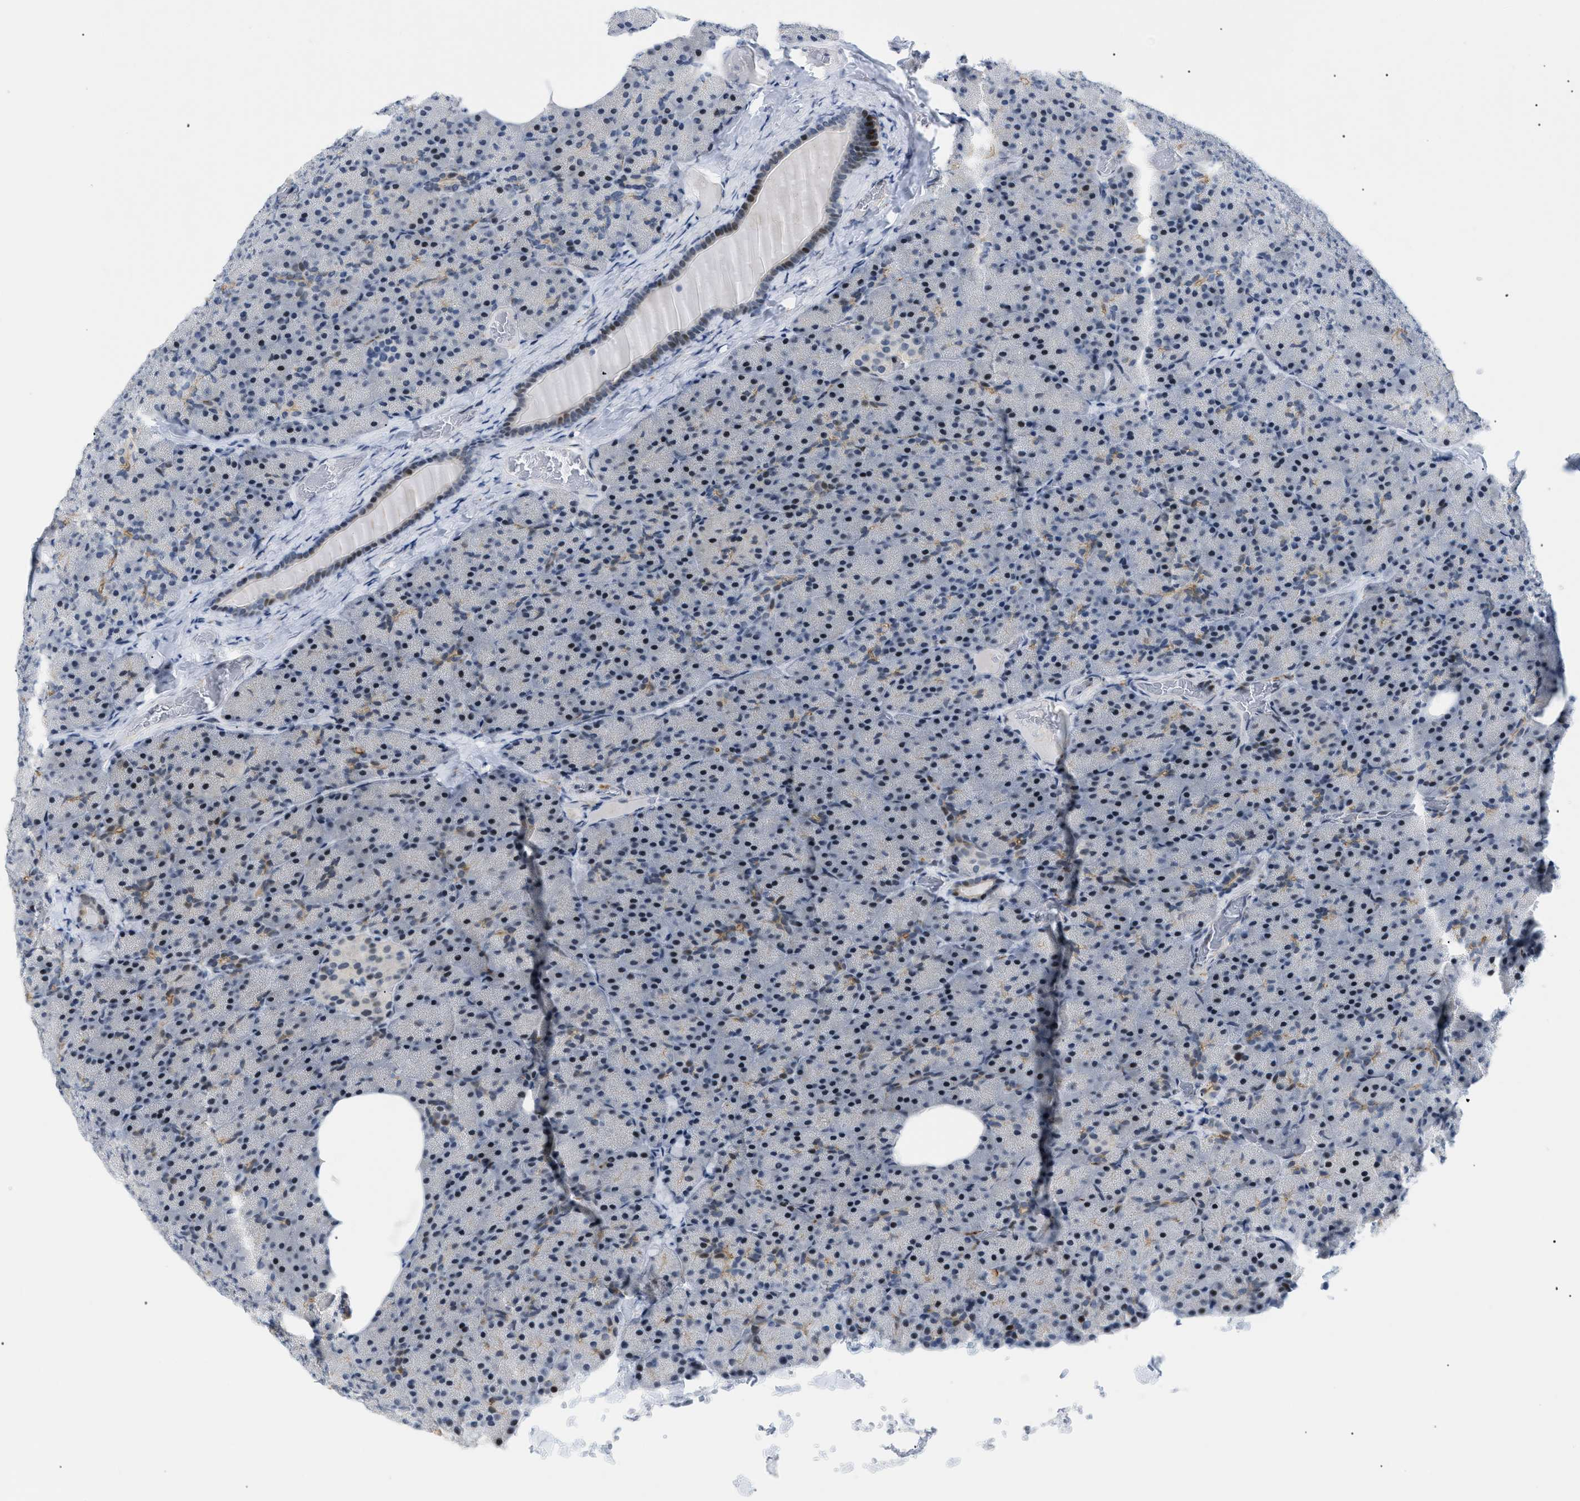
{"staining": {"intensity": "moderate", "quantity": "<25%", "location": "cytoplasmic/membranous,nuclear"}, "tissue": "pancreas", "cell_type": "Exocrine glandular cells", "image_type": "normal", "snomed": [{"axis": "morphology", "description": "Normal tissue, NOS"}, {"axis": "topography", "description": "Pancreas"}], "caption": "Immunohistochemical staining of normal human pancreas displays moderate cytoplasmic/membranous,nuclear protein staining in about <25% of exocrine glandular cells. Using DAB (3,3'-diaminobenzidine) (brown) and hematoxylin (blue) stains, captured at high magnification using brightfield microscopy.", "gene": "MED1", "patient": {"sex": "female", "age": 35}}